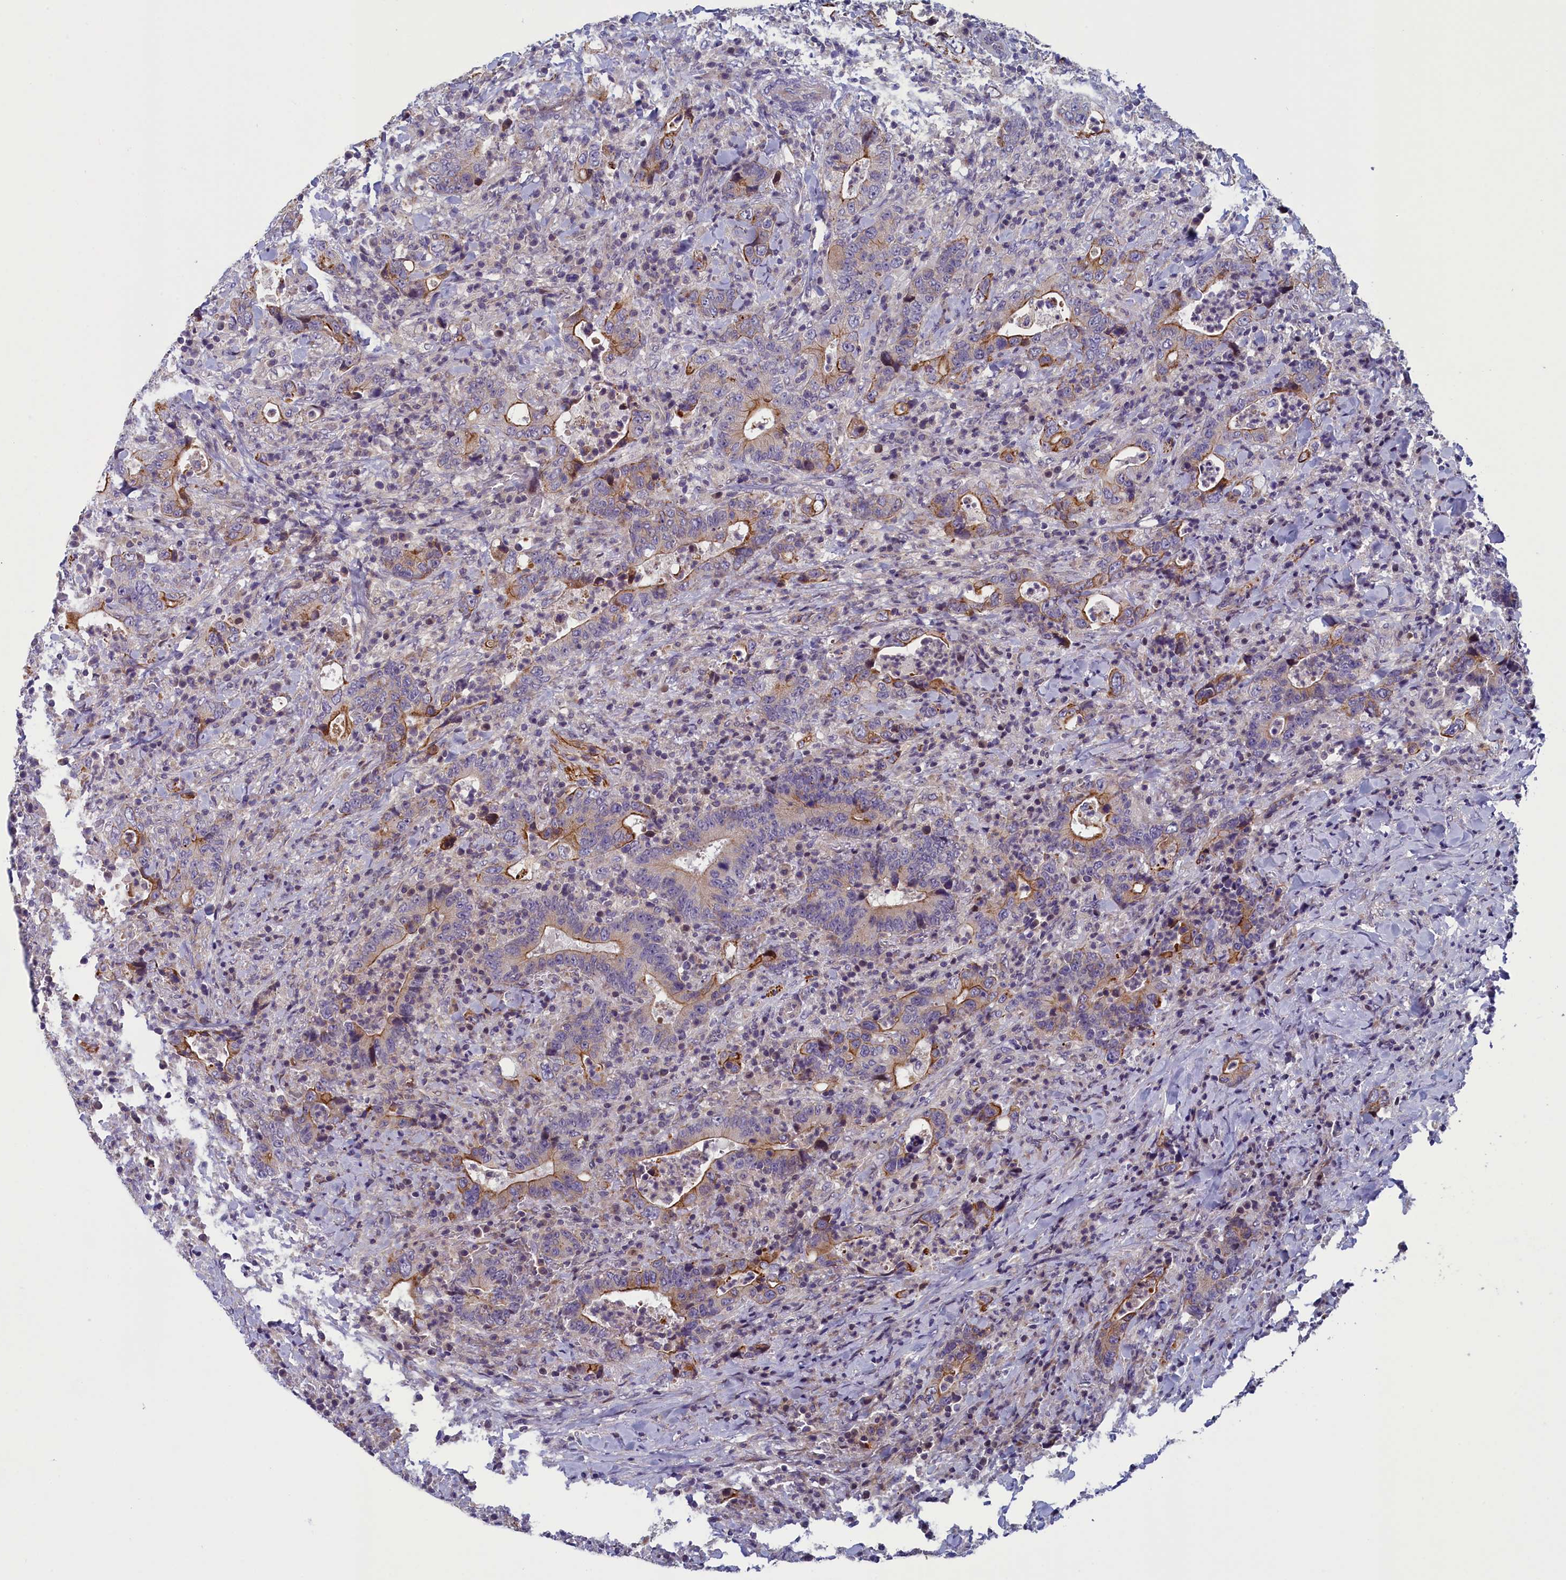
{"staining": {"intensity": "moderate", "quantity": "<25%", "location": "cytoplasmic/membranous"}, "tissue": "colorectal cancer", "cell_type": "Tumor cells", "image_type": "cancer", "snomed": [{"axis": "morphology", "description": "Adenocarcinoma, NOS"}, {"axis": "topography", "description": "Colon"}], "caption": "Colorectal cancer stained with a protein marker demonstrates moderate staining in tumor cells.", "gene": "ANKRD39", "patient": {"sex": "female", "age": 75}}